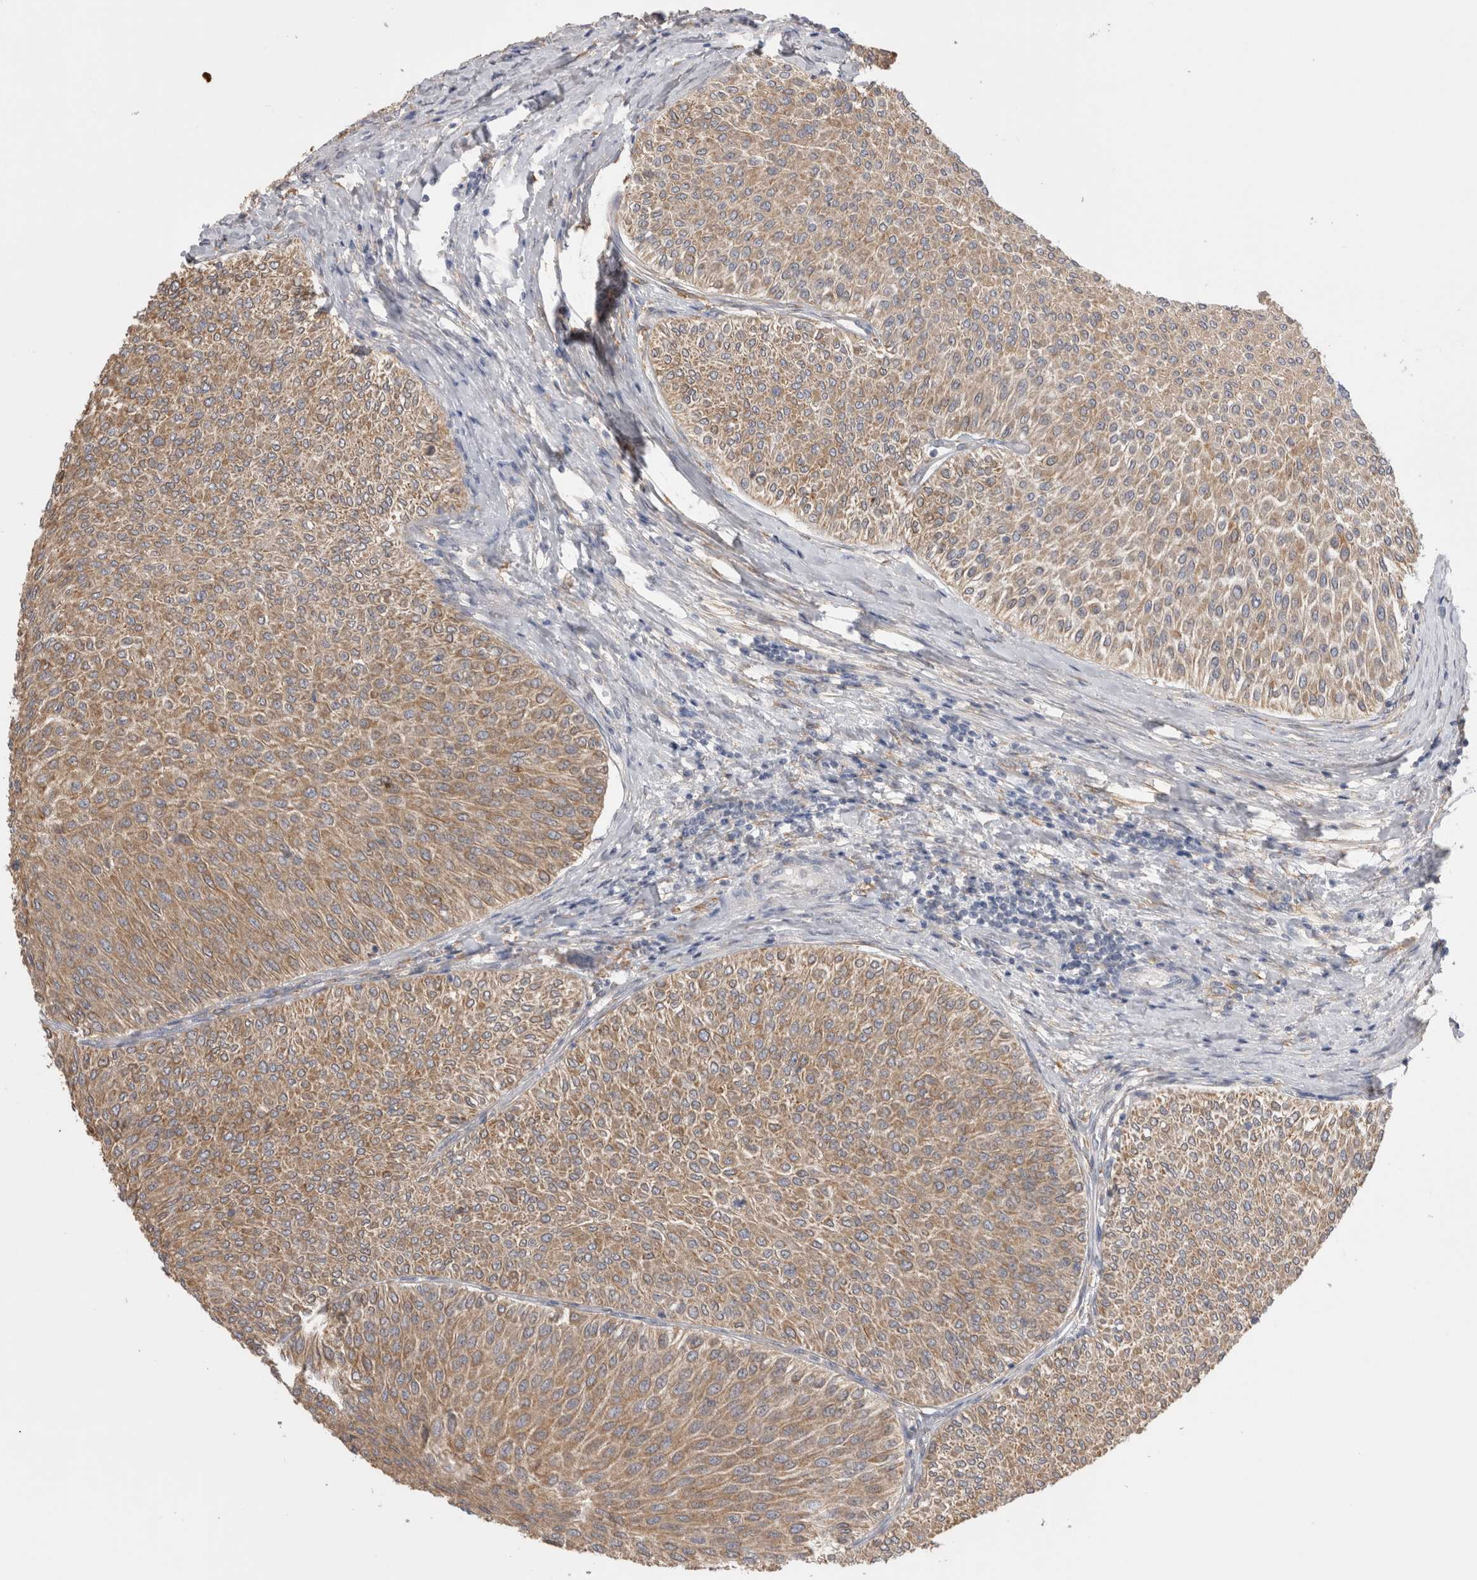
{"staining": {"intensity": "moderate", "quantity": ">75%", "location": "cytoplasmic/membranous"}, "tissue": "urothelial cancer", "cell_type": "Tumor cells", "image_type": "cancer", "snomed": [{"axis": "morphology", "description": "Urothelial carcinoma, Low grade"}, {"axis": "topography", "description": "Urinary bladder"}], "caption": "Human urothelial cancer stained with a protein marker reveals moderate staining in tumor cells.", "gene": "LRPAP1", "patient": {"sex": "male", "age": 78}}